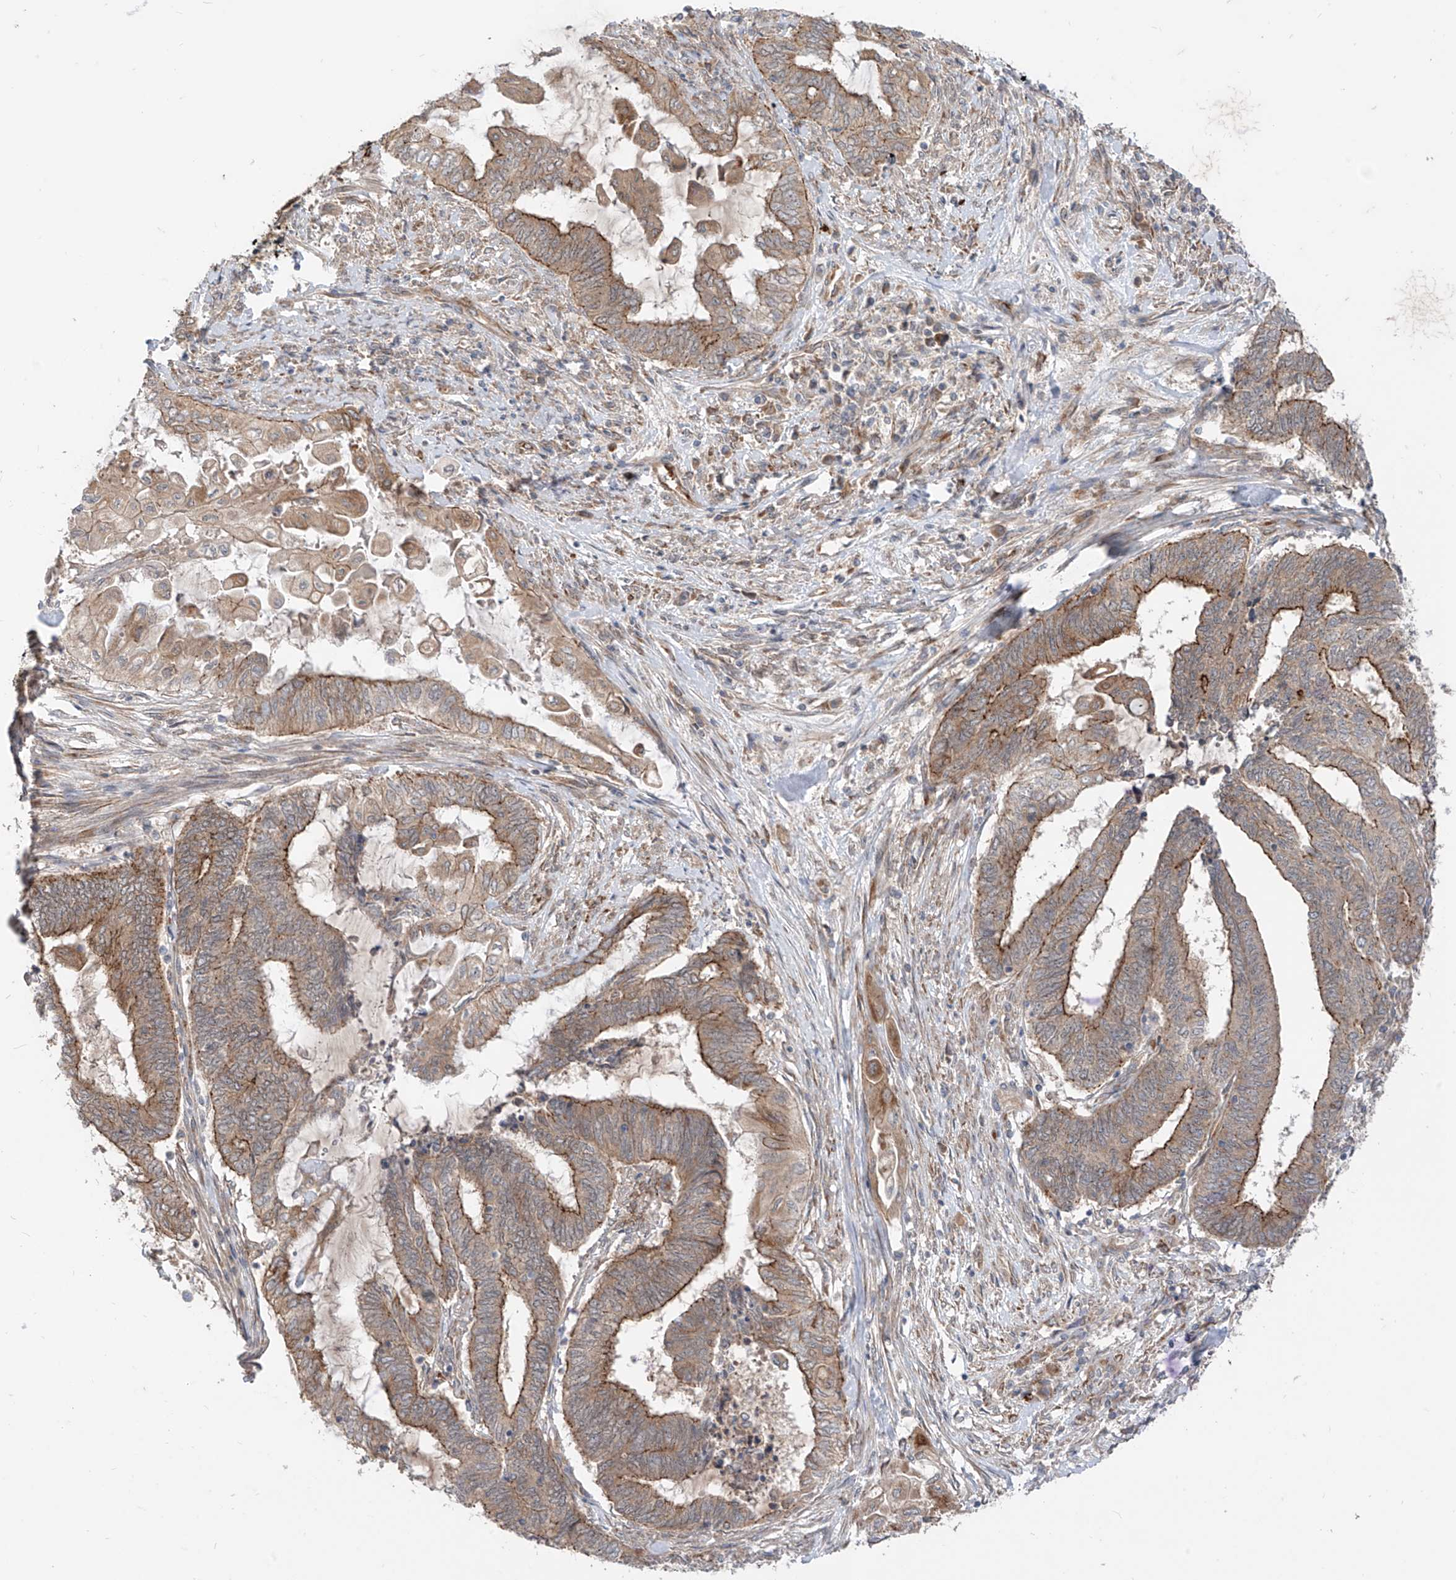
{"staining": {"intensity": "moderate", "quantity": ">75%", "location": "cytoplasmic/membranous"}, "tissue": "endometrial cancer", "cell_type": "Tumor cells", "image_type": "cancer", "snomed": [{"axis": "morphology", "description": "Adenocarcinoma, NOS"}, {"axis": "topography", "description": "Uterus"}, {"axis": "topography", "description": "Endometrium"}], "caption": "Tumor cells exhibit medium levels of moderate cytoplasmic/membranous expression in approximately >75% of cells in human endometrial adenocarcinoma.", "gene": "MTUS2", "patient": {"sex": "female", "age": 70}}